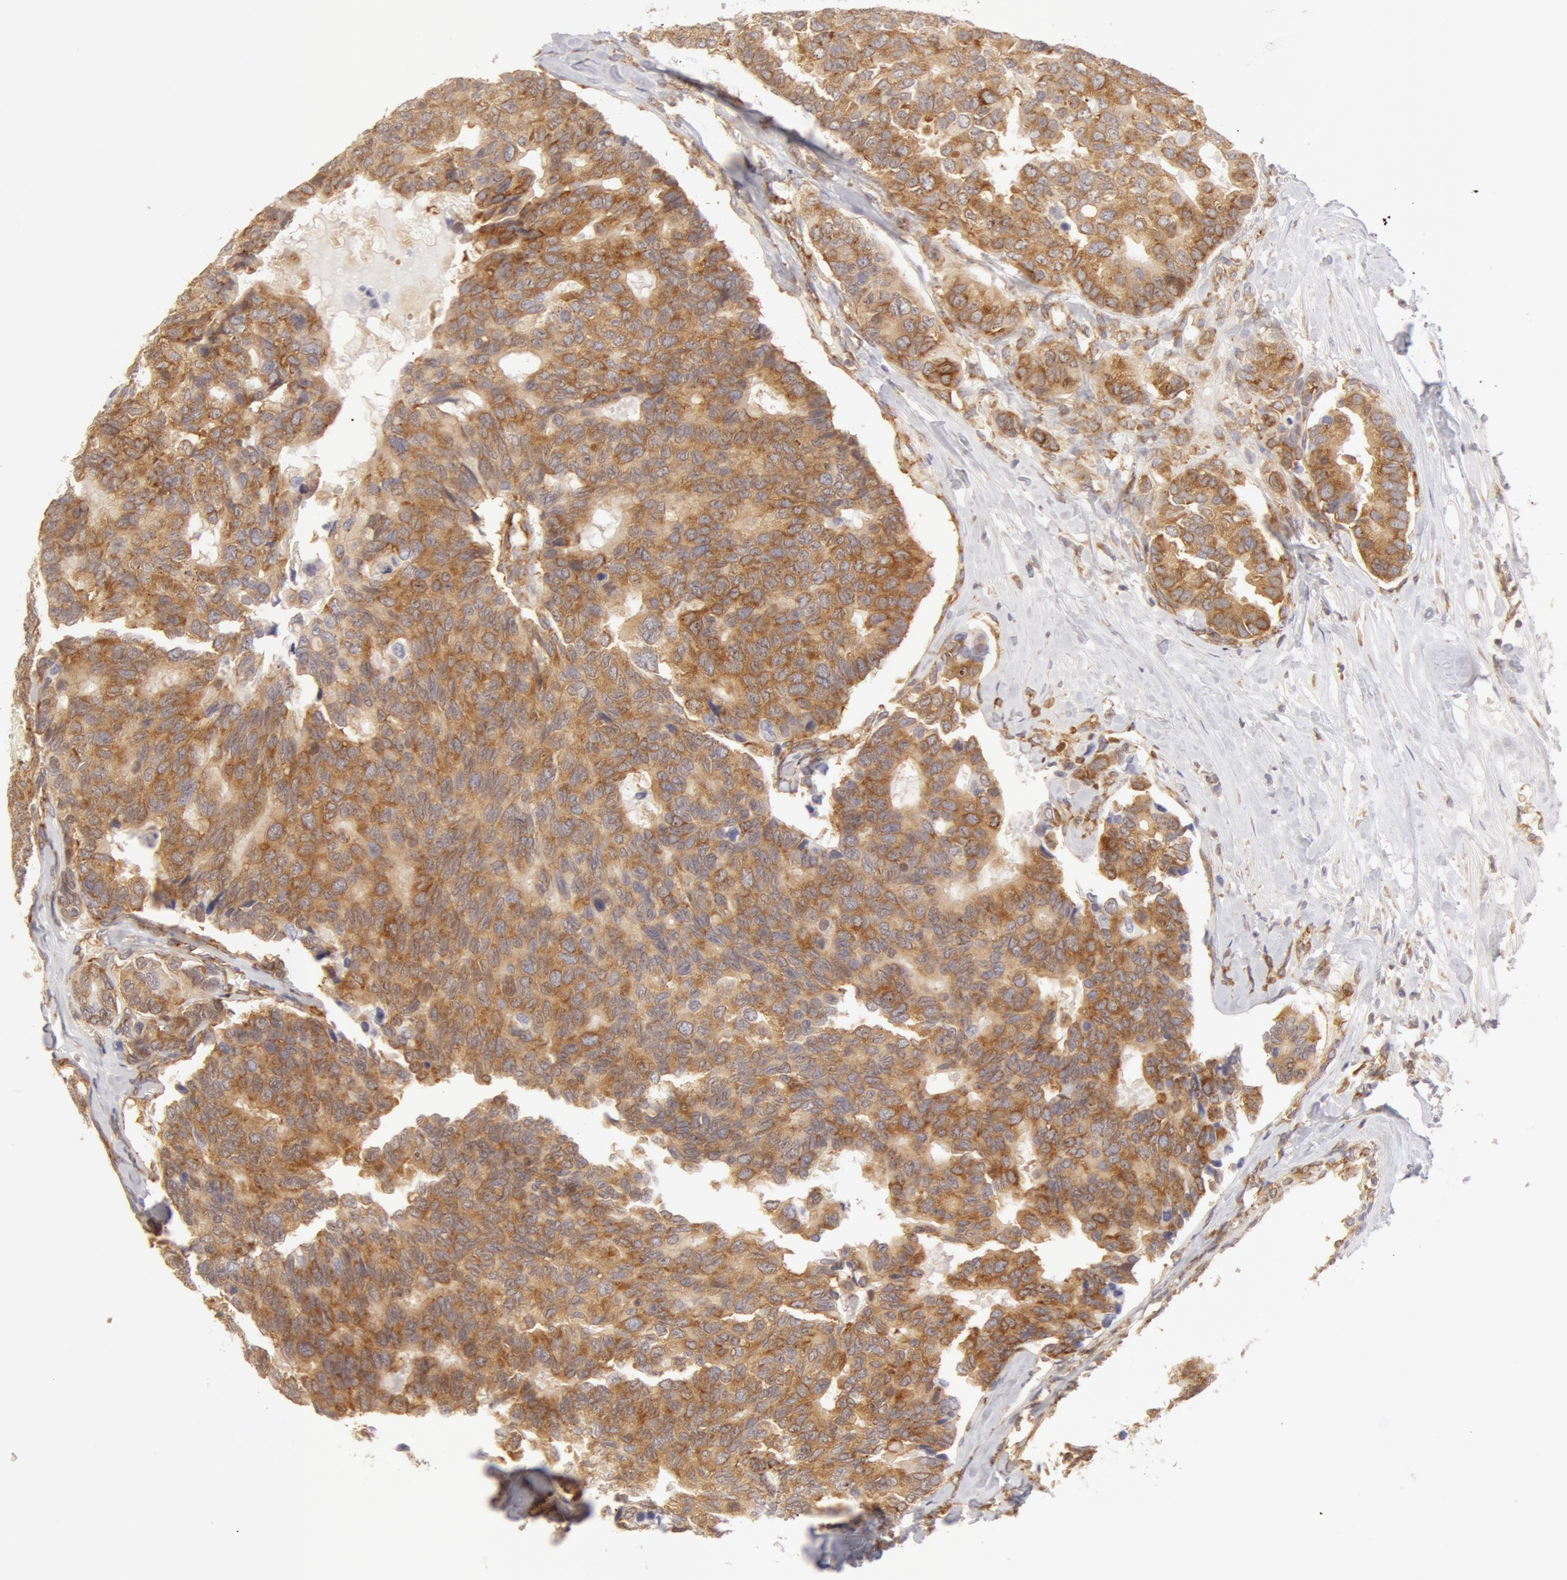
{"staining": {"intensity": "moderate", "quantity": ">75%", "location": "cytoplasmic/membranous"}, "tissue": "breast cancer", "cell_type": "Tumor cells", "image_type": "cancer", "snomed": [{"axis": "morphology", "description": "Duct carcinoma"}, {"axis": "topography", "description": "Breast"}], "caption": "Immunohistochemistry histopathology image of neoplastic tissue: breast cancer (infiltrating ductal carcinoma) stained using immunohistochemistry demonstrates medium levels of moderate protein expression localized specifically in the cytoplasmic/membranous of tumor cells, appearing as a cytoplasmic/membranous brown color.", "gene": "DDX3Y", "patient": {"sex": "female", "age": 69}}